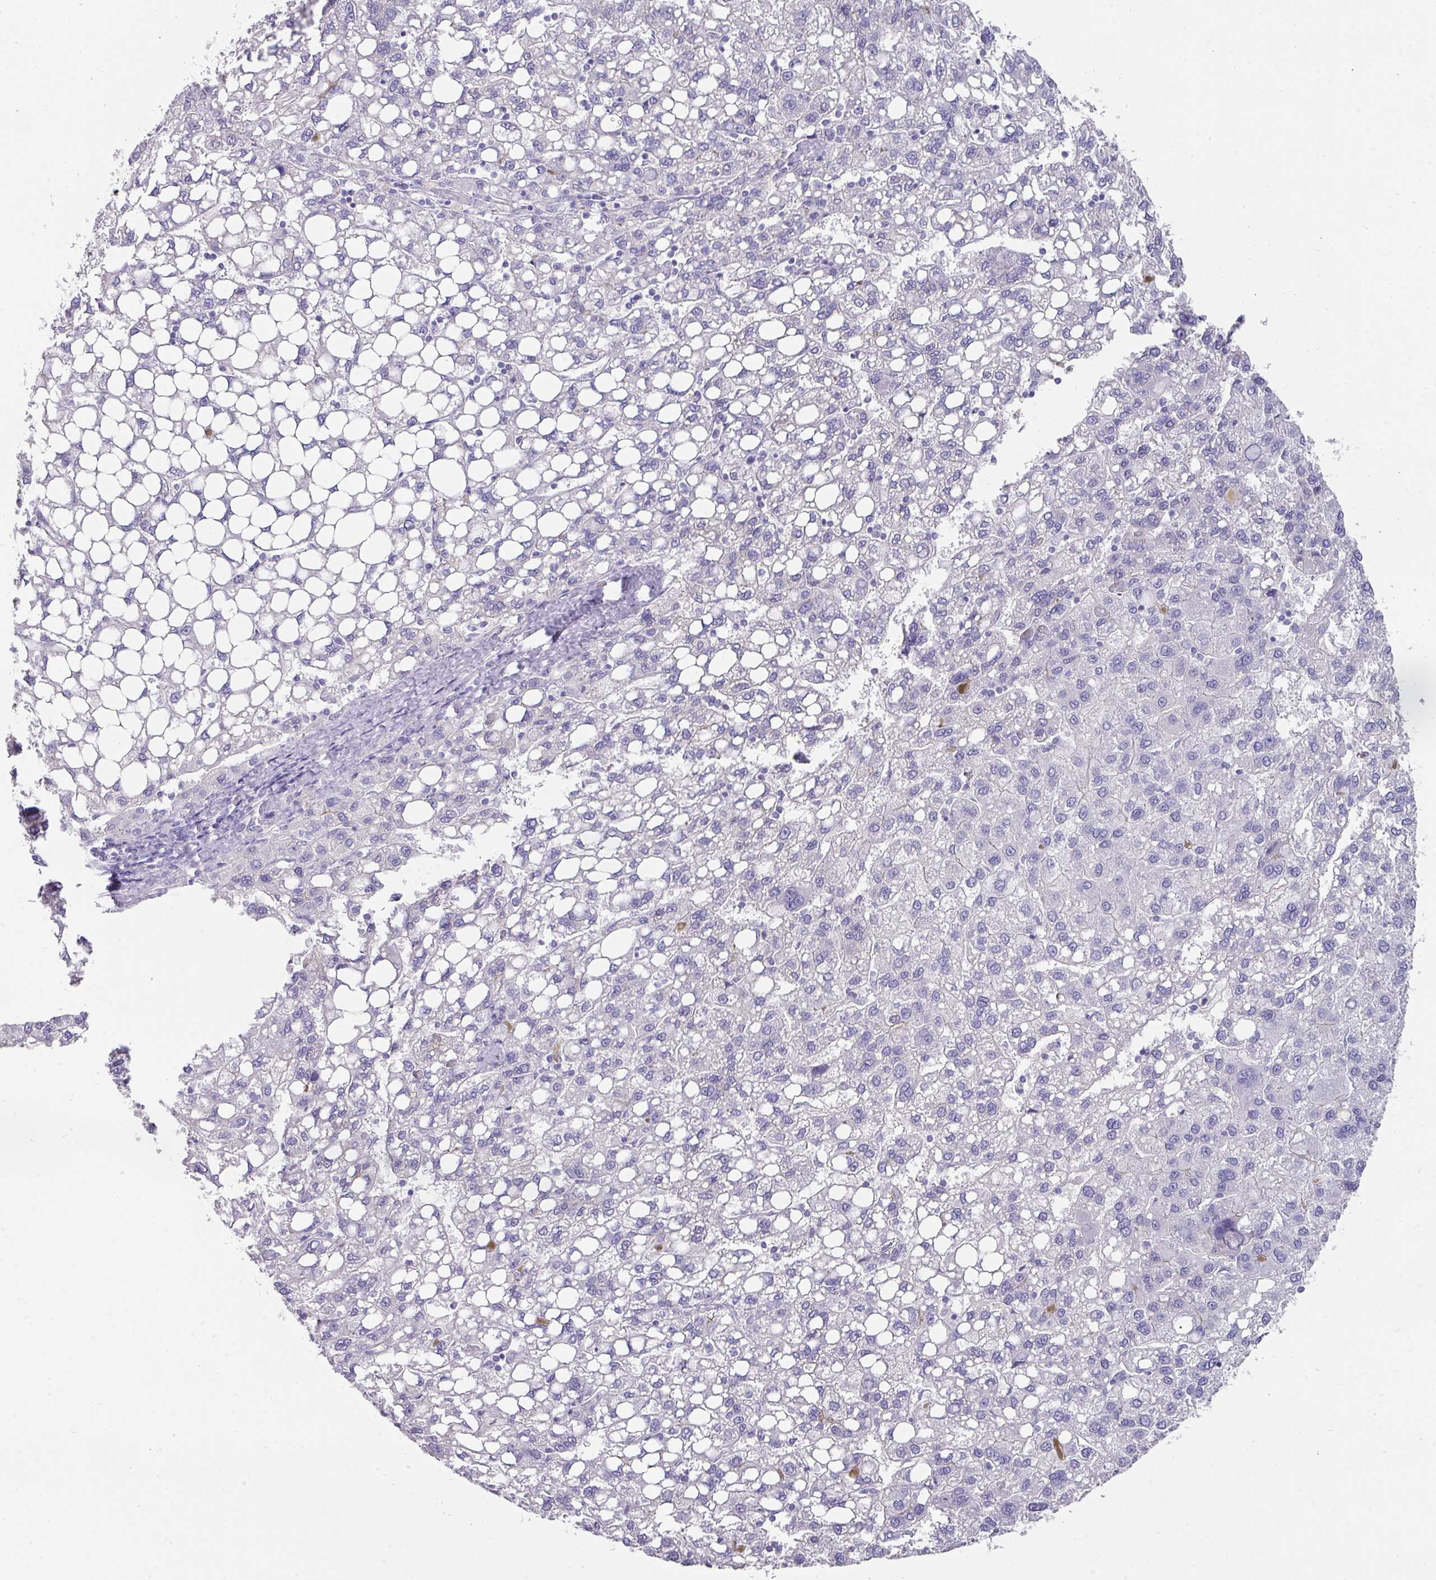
{"staining": {"intensity": "negative", "quantity": "none", "location": "none"}, "tissue": "liver cancer", "cell_type": "Tumor cells", "image_type": "cancer", "snomed": [{"axis": "morphology", "description": "Carcinoma, Hepatocellular, NOS"}, {"axis": "topography", "description": "Liver"}], "caption": "Immunohistochemical staining of liver cancer demonstrates no significant expression in tumor cells.", "gene": "ANKRD29", "patient": {"sex": "female", "age": 82}}